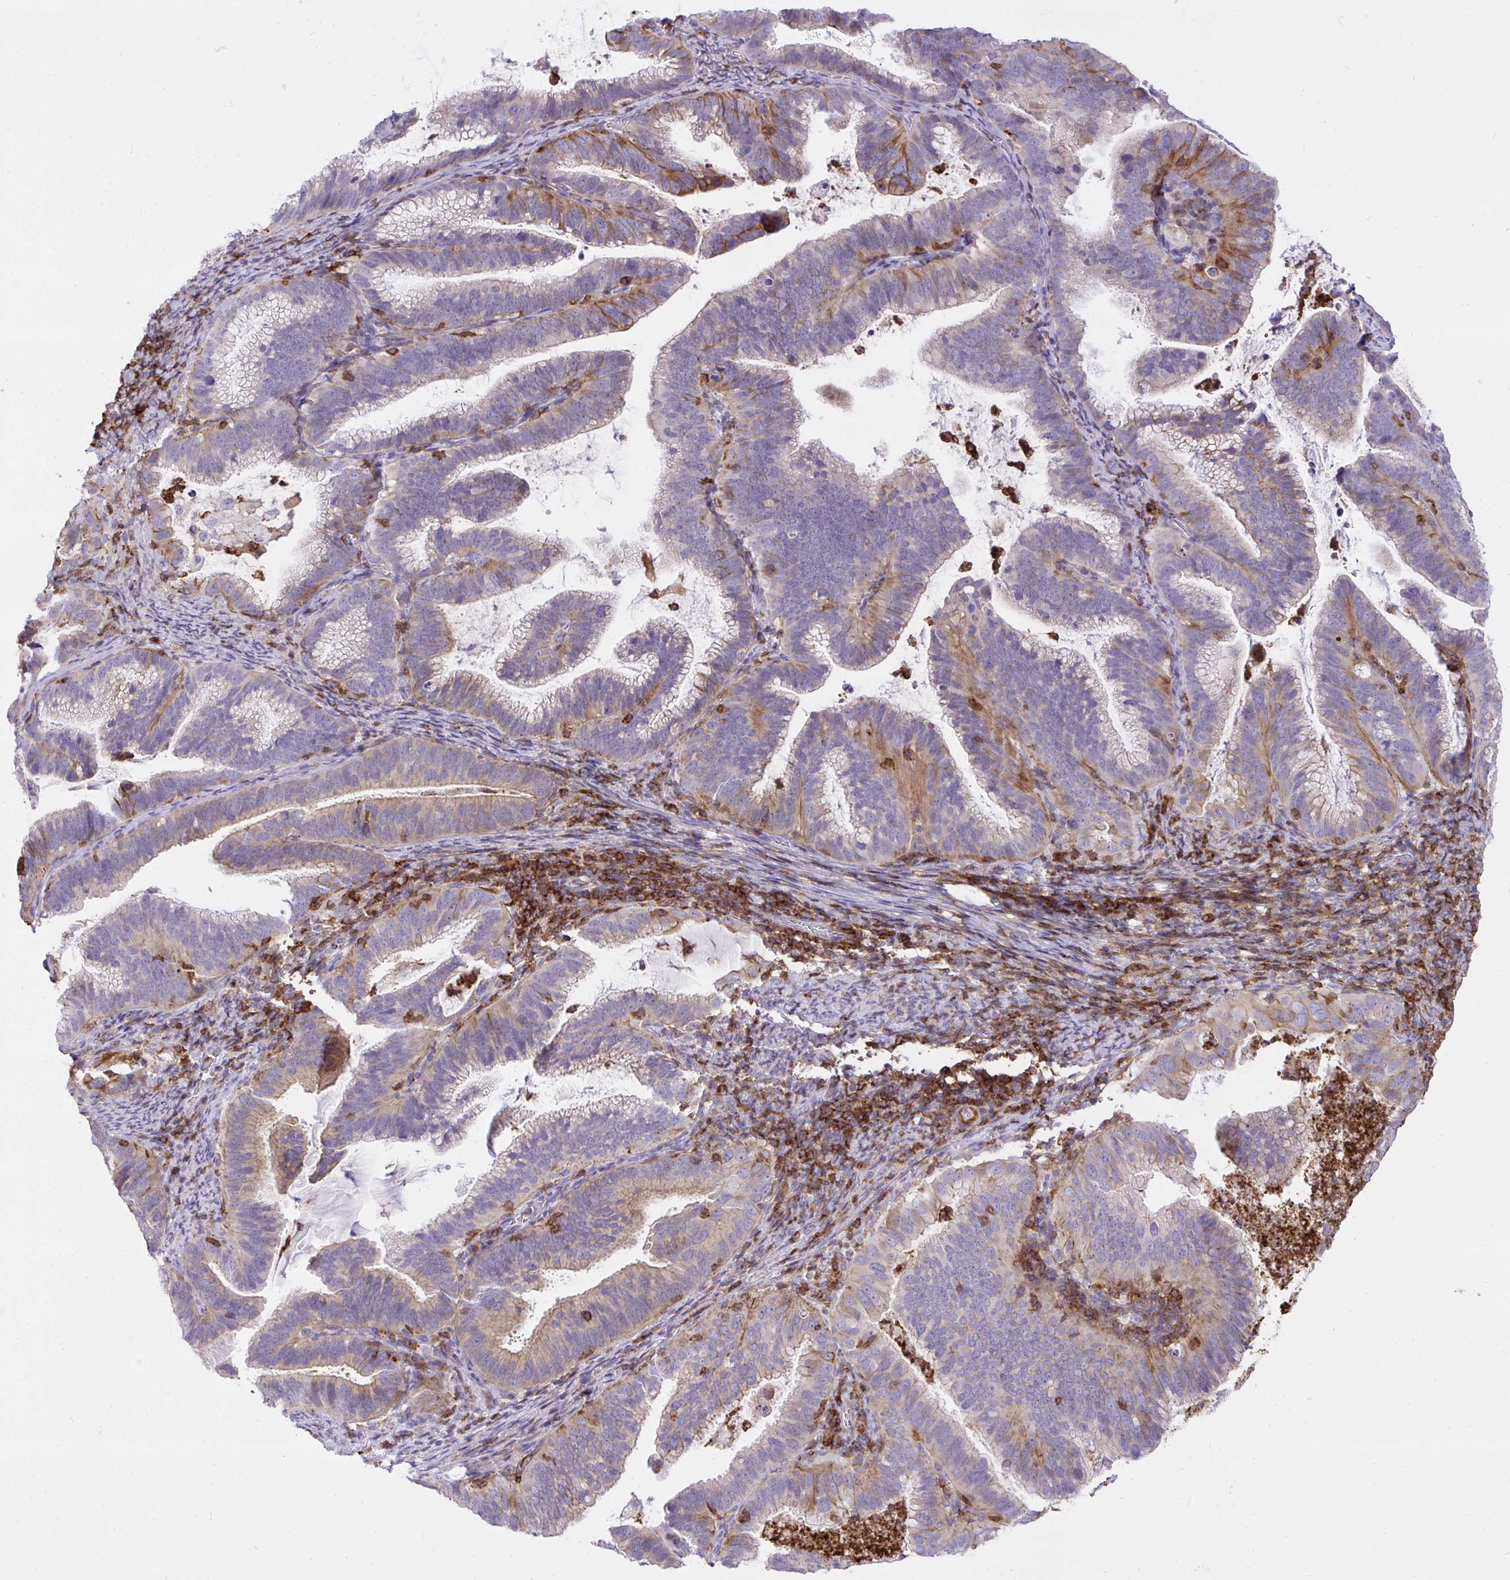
{"staining": {"intensity": "weak", "quantity": "<25%", "location": "cytoplasmic/membranous"}, "tissue": "cervical cancer", "cell_type": "Tumor cells", "image_type": "cancer", "snomed": [{"axis": "morphology", "description": "Adenocarcinoma, NOS"}, {"axis": "topography", "description": "Cervix"}], "caption": "Tumor cells show no significant staining in cervical cancer.", "gene": "ERI1", "patient": {"sex": "female", "age": 61}}